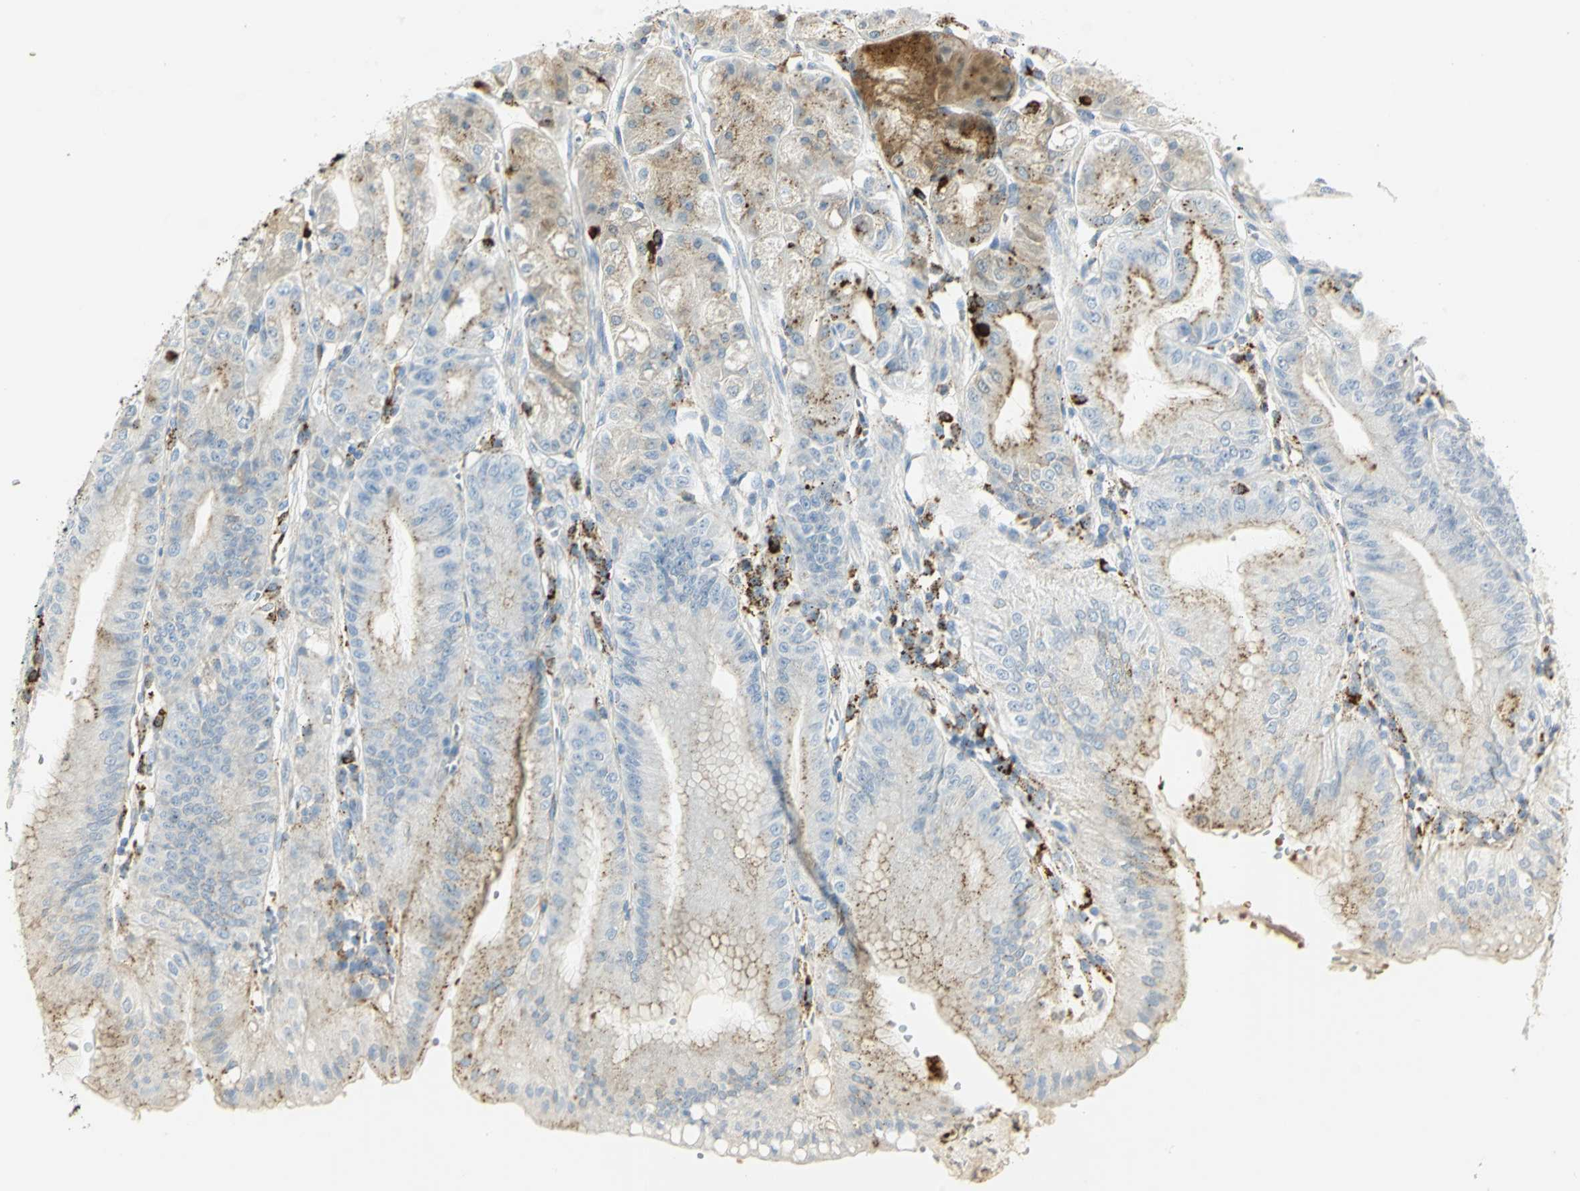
{"staining": {"intensity": "strong", "quantity": "25%-75%", "location": "cytoplasmic/membranous"}, "tissue": "stomach", "cell_type": "Glandular cells", "image_type": "normal", "snomed": [{"axis": "morphology", "description": "Normal tissue, NOS"}, {"axis": "topography", "description": "Stomach, lower"}], "caption": "Immunohistochemistry (IHC) (DAB) staining of normal human stomach shows strong cytoplasmic/membranous protein expression in about 25%-75% of glandular cells.", "gene": "ARSA", "patient": {"sex": "male", "age": 71}}